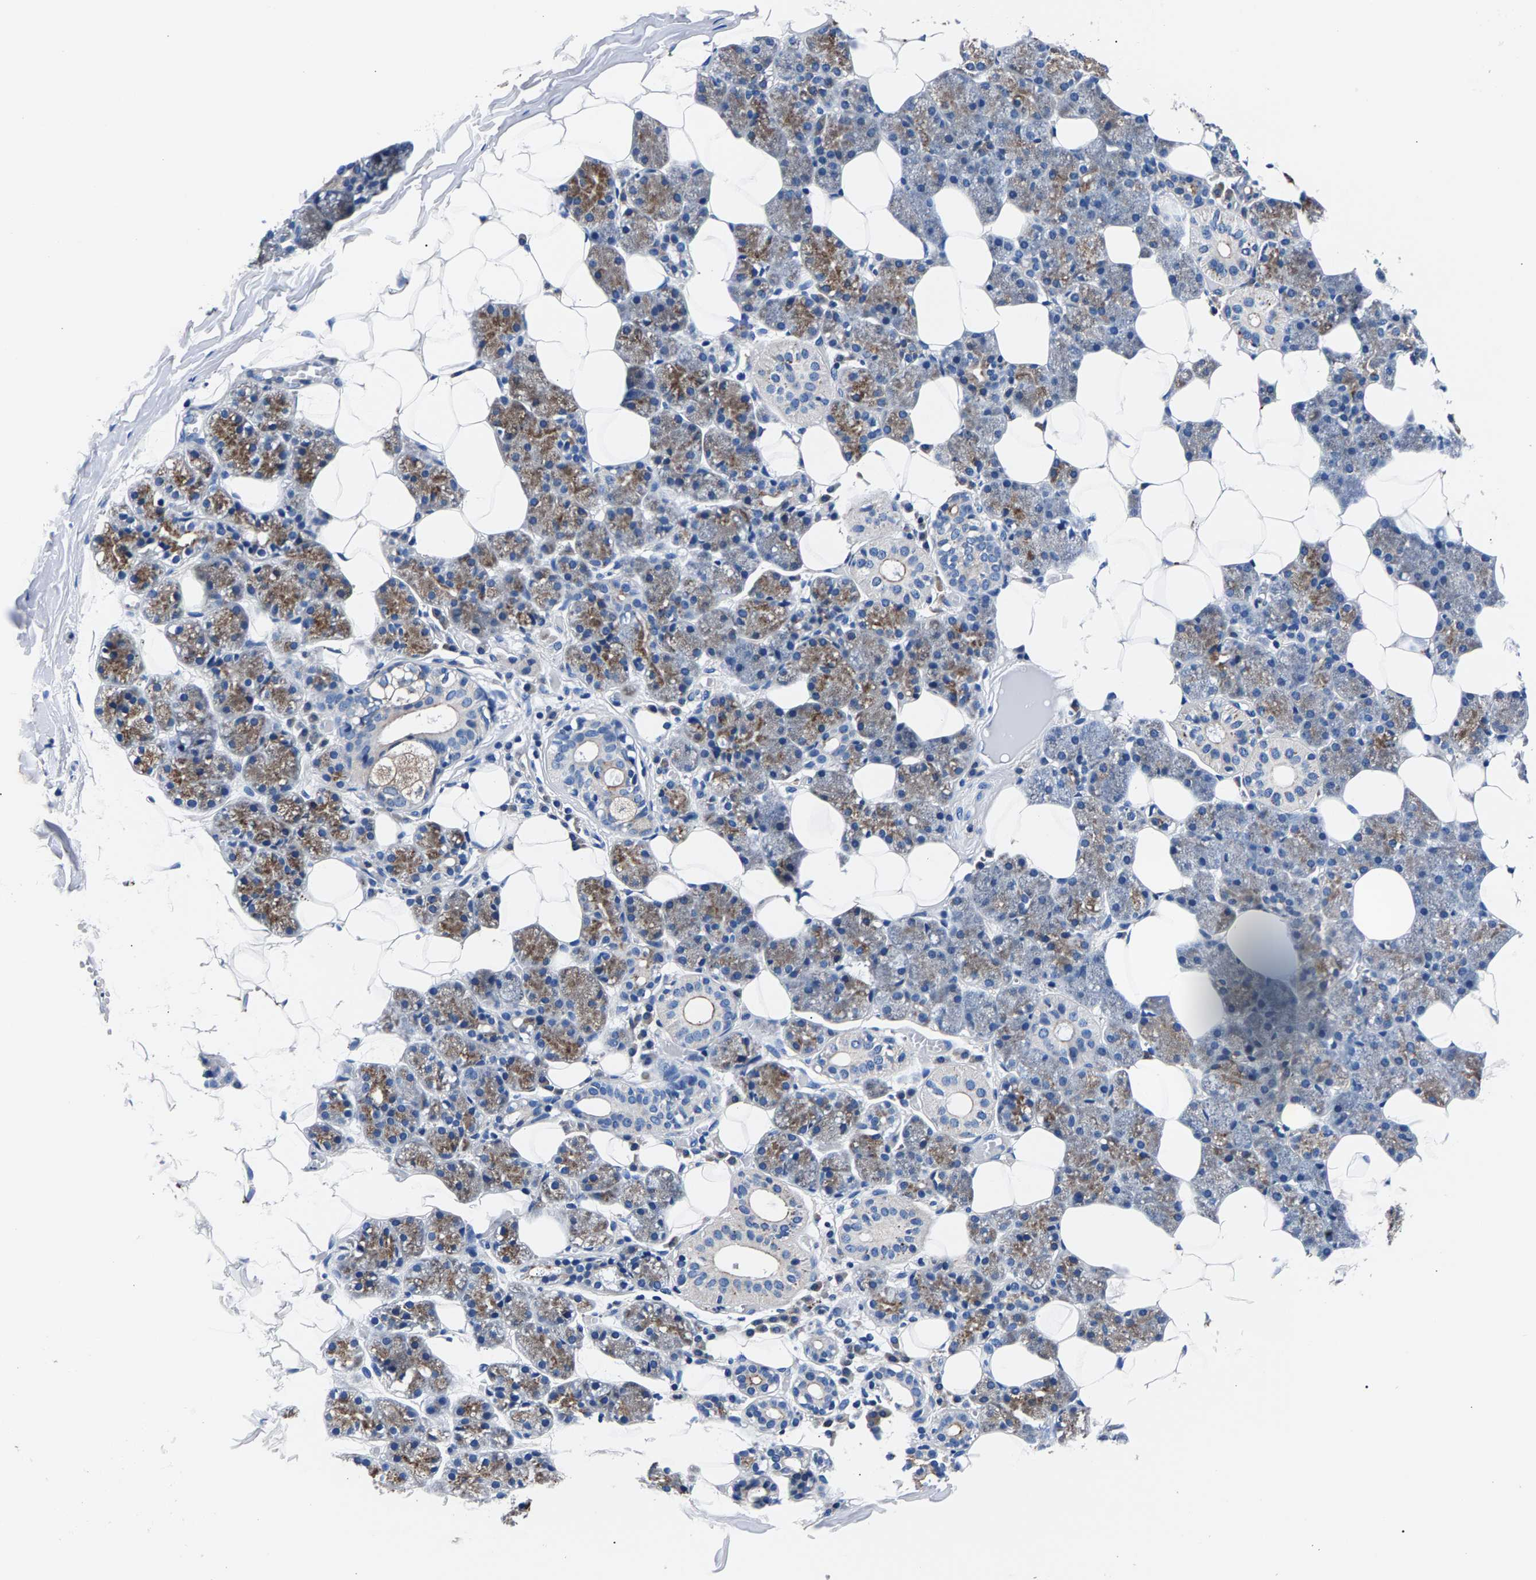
{"staining": {"intensity": "moderate", "quantity": "25%-75%", "location": "cytoplasmic/membranous"}, "tissue": "salivary gland", "cell_type": "Glandular cells", "image_type": "normal", "snomed": [{"axis": "morphology", "description": "Normal tissue, NOS"}, {"axis": "topography", "description": "Salivary gland"}], "caption": "The image demonstrates immunohistochemical staining of benign salivary gland. There is moderate cytoplasmic/membranous expression is appreciated in about 25%-75% of glandular cells.", "gene": "PHF24", "patient": {"sex": "female", "age": 33}}